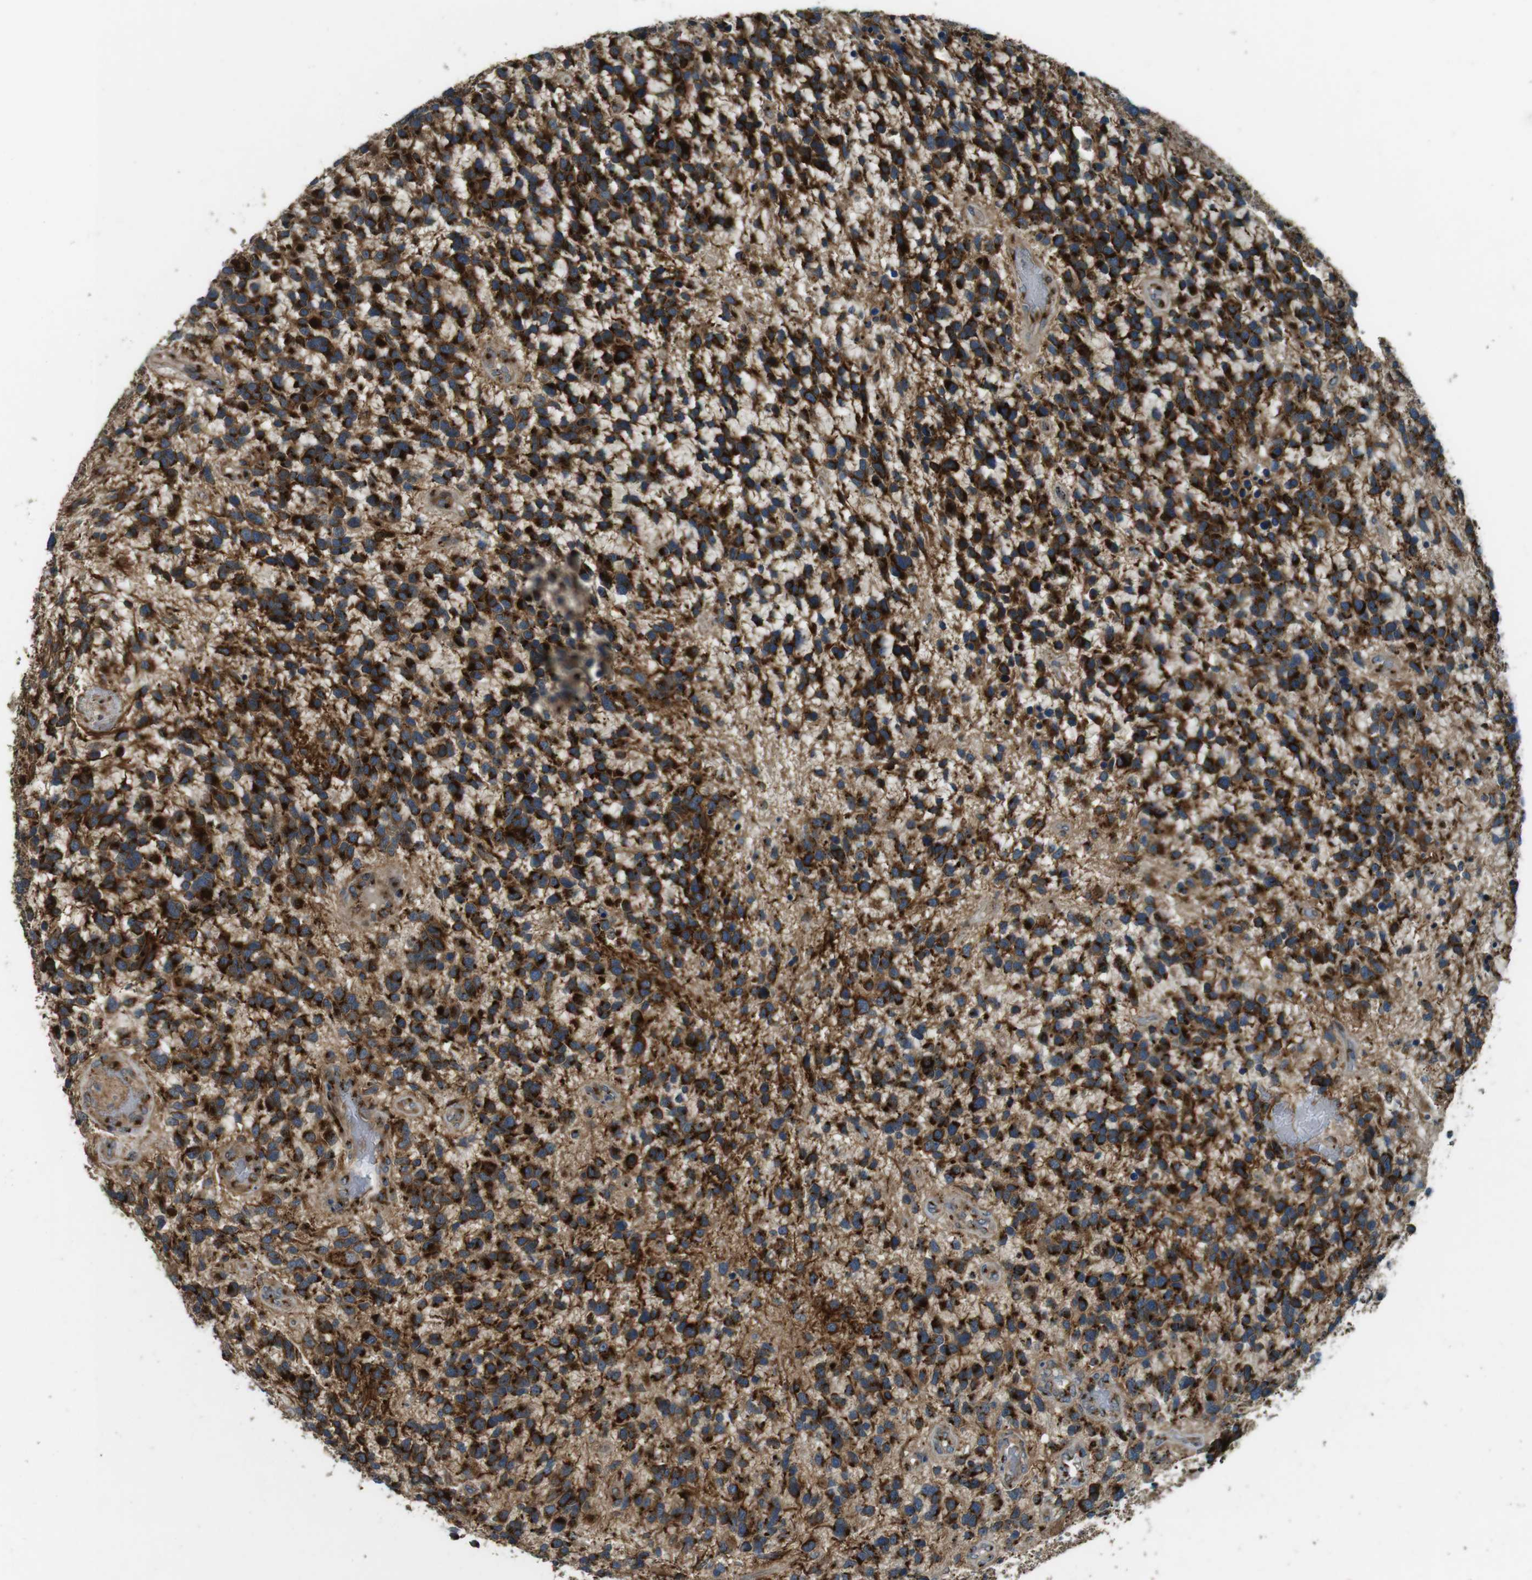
{"staining": {"intensity": "strong", "quantity": ">75%", "location": "cytoplasmic/membranous"}, "tissue": "glioma", "cell_type": "Tumor cells", "image_type": "cancer", "snomed": [{"axis": "morphology", "description": "Glioma, malignant, High grade"}, {"axis": "topography", "description": "Brain"}], "caption": "Brown immunohistochemical staining in glioma exhibits strong cytoplasmic/membranous expression in approximately >75% of tumor cells. (DAB (3,3'-diaminobenzidine) IHC, brown staining for protein, blue staining for nuclei).", "gene": "TMEM115", "patient": {"sex": "female", "age": 58}}